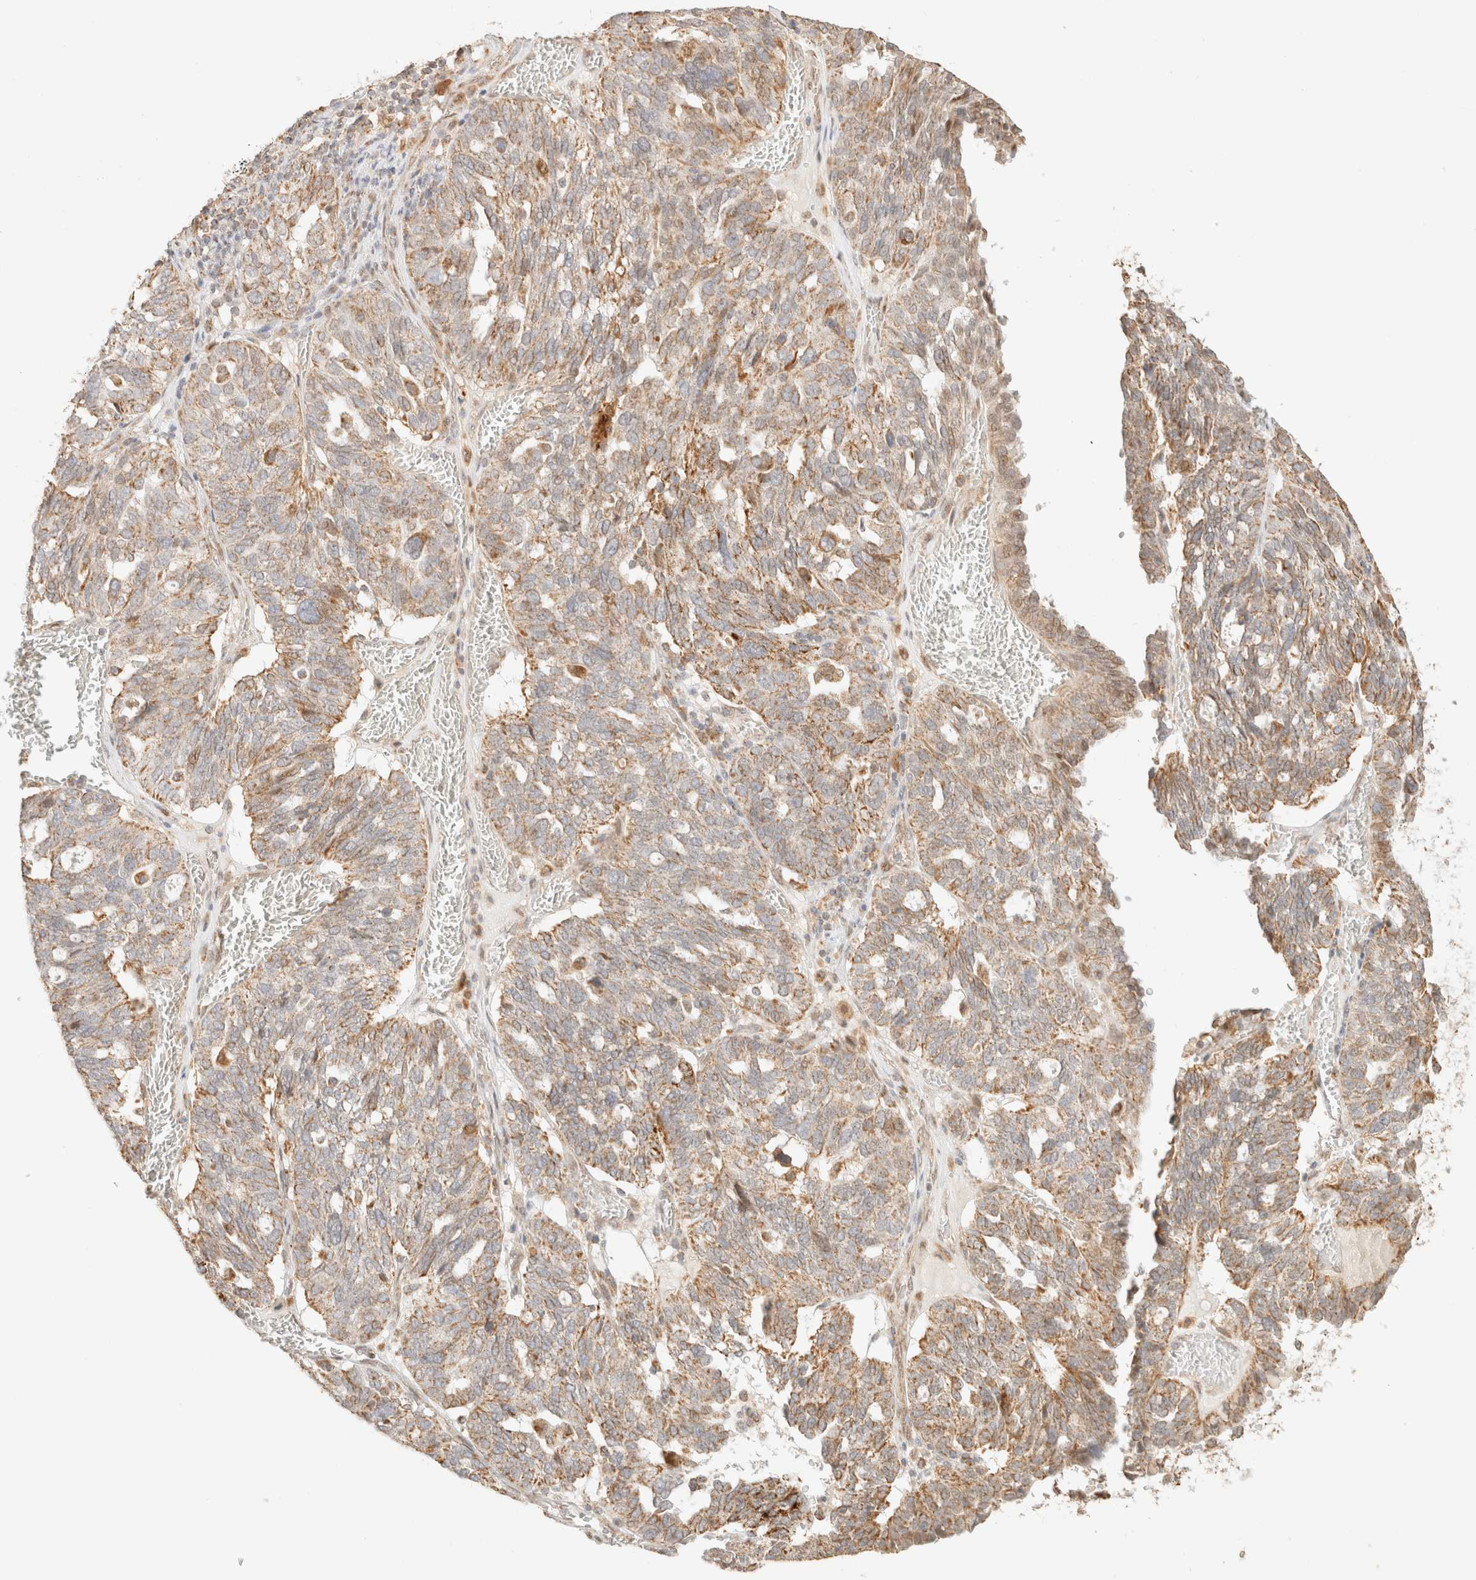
{"staining": {"intensity": "weak", "quantity": ">75%", "location": "cytoplasmic/membranous"}, "tissue": "ovarian cancer", "cell_type": "Tumor cells", "image_type": "cancer", "snomed": [{"axis": "morphology", "description": "Cystadenocarcinoma, serous, NOS"}, {"axis": "topography", "description": "Ovary"}], "caption": "Brown immunohistochemical staining in ovarian cancer (serous cystadenocarcinoma) demonstrates weak cytoplasmic/membranous expression in approximately >75% of tumor cells.", "gene": "TACO1", "patient": {"sex": "female", "age": 59}}